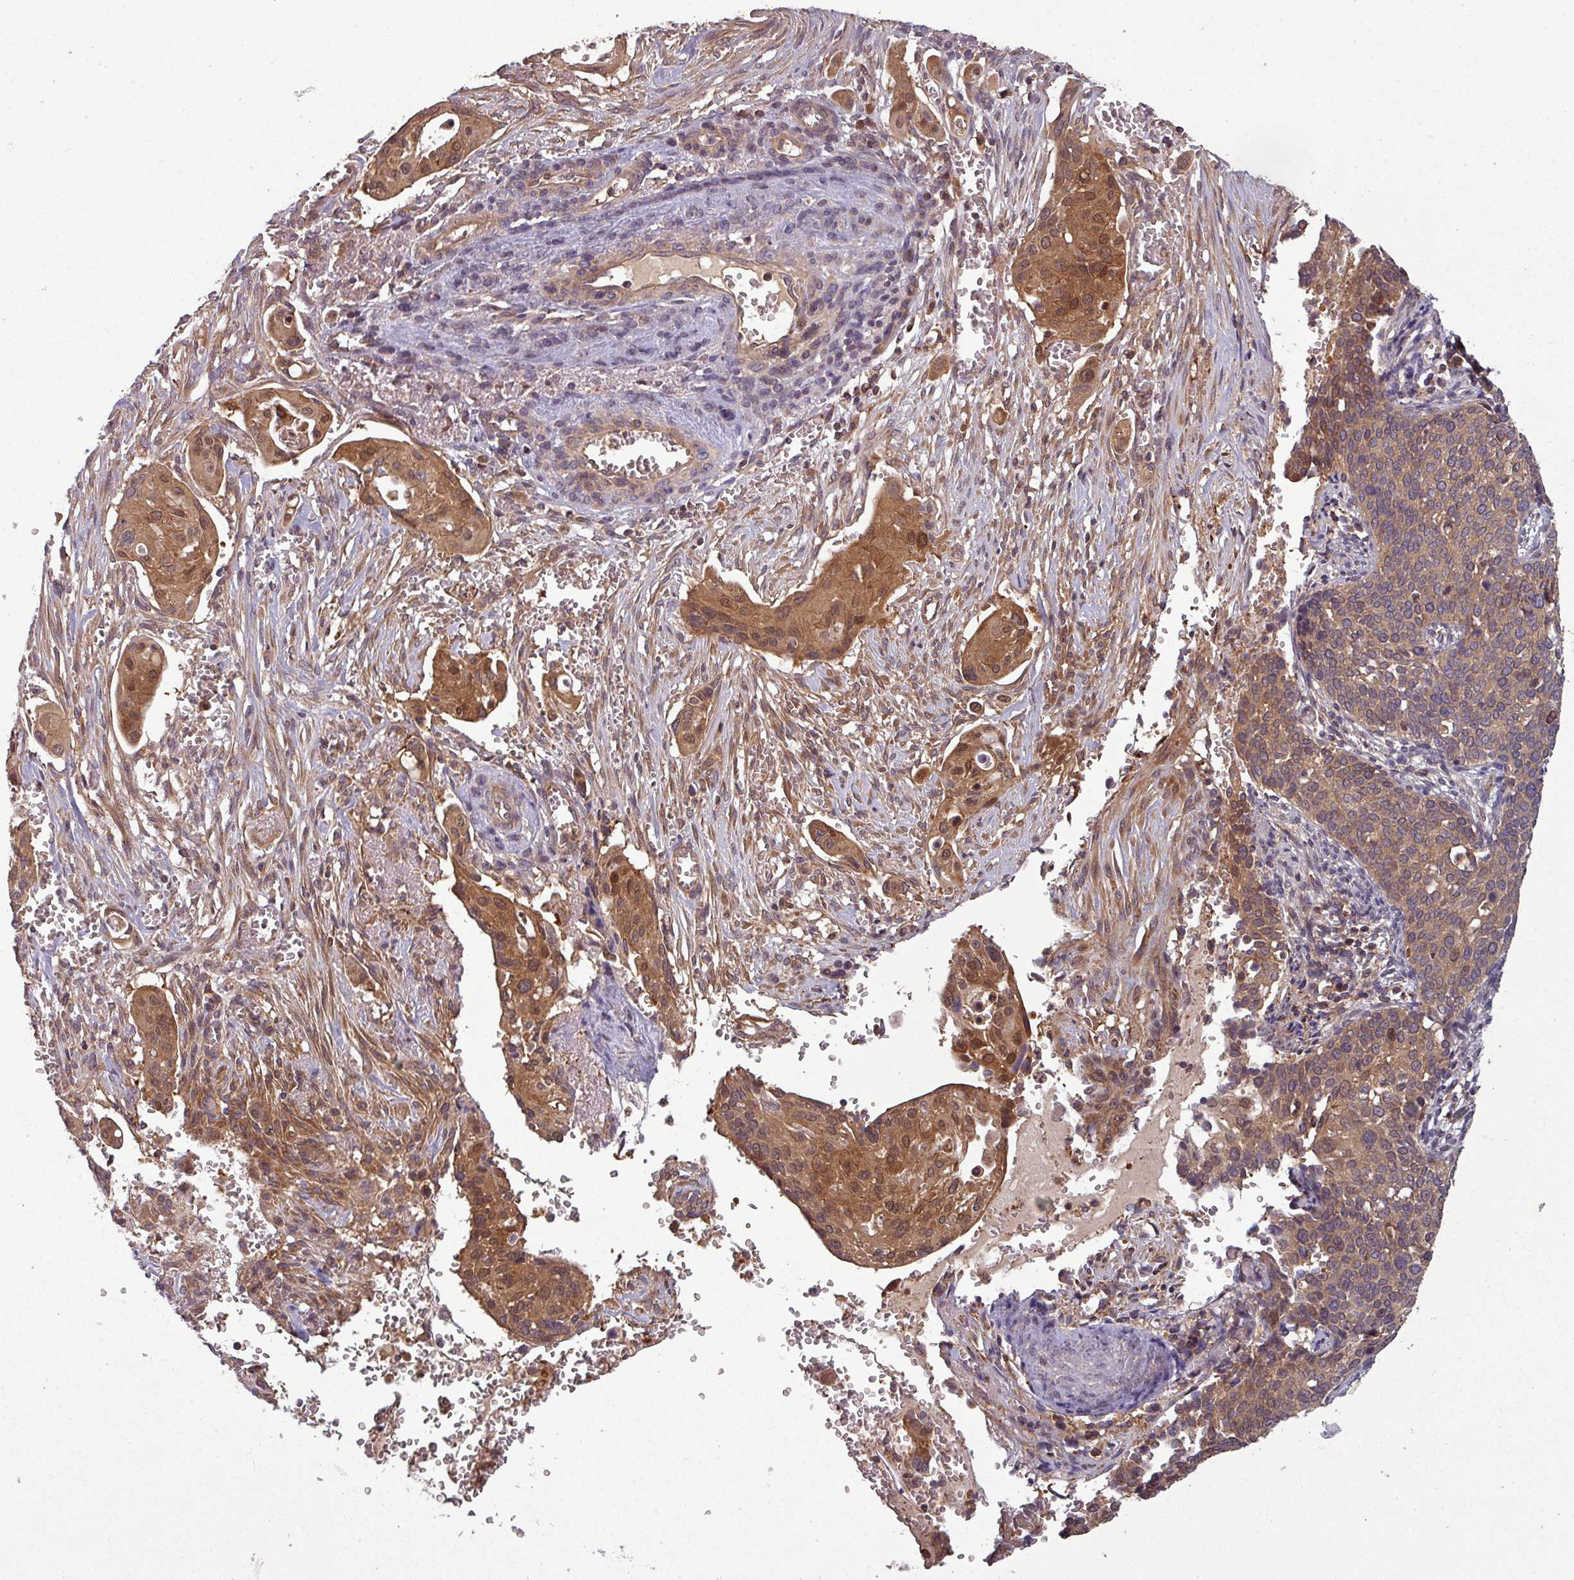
{"staining": {"intensity": "moderate", "quantity": ">75%", "location": "cytoplasmic/membranous"}, "tissue": "cervical cancer", "cell_type": "Tumor cells", "image_type": "cancer", "snomed": [{"axis": "morphology", "description": "Squamous cell carcinoma, NOS"}, {"axis": "topography", "description": "Cervix"}], "caption": "Human squamous cell carcinoma (cervical) stained with a protein marker reveals moderate staining in tumor cells.", "gene": "GSKIP", "patient": {"sex": "female", "age": 44}}